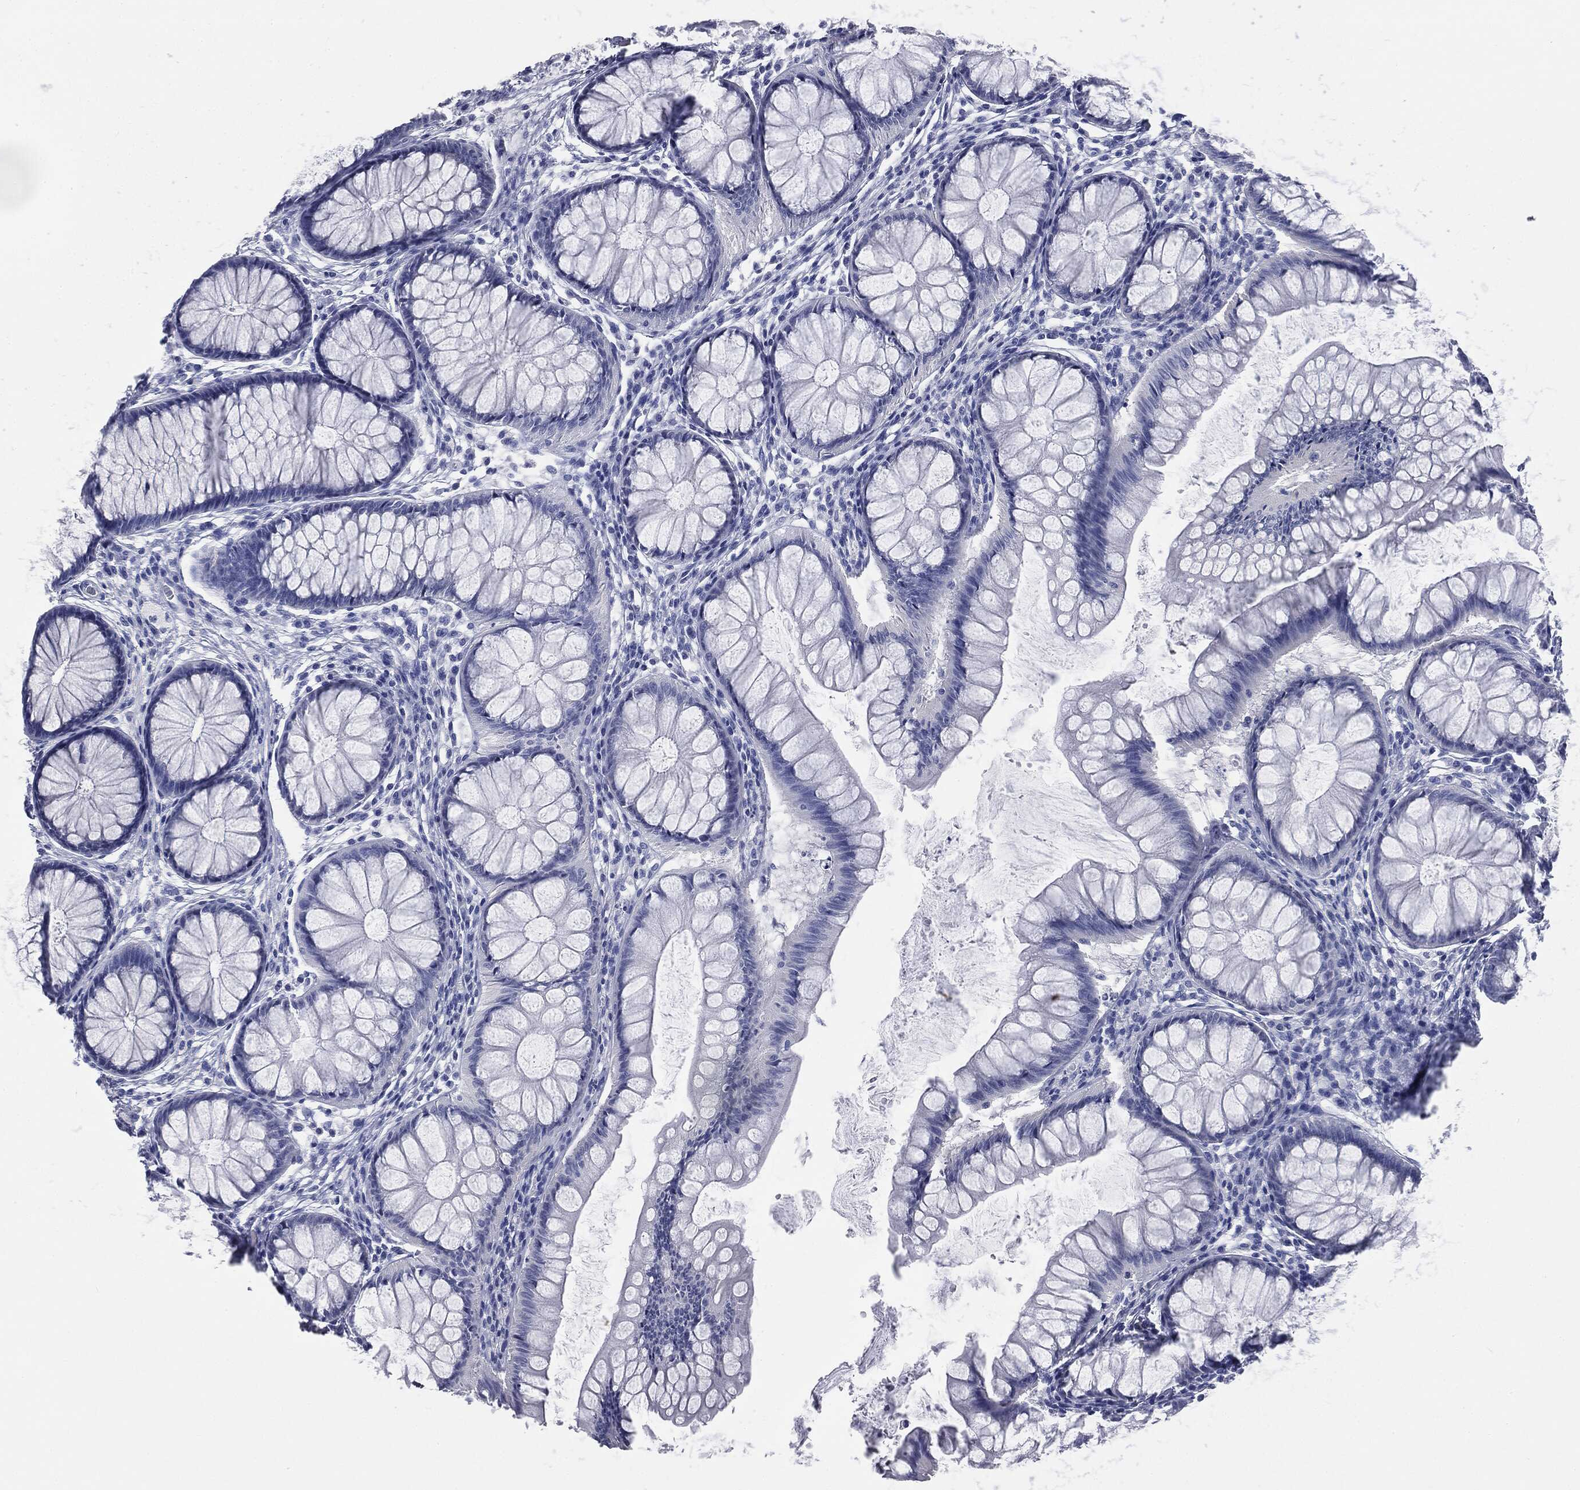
{"staining": {"intensity": "negative", "quantity": "none", "location": "none"}, "tissue": "colon", "cell_type": "Endothelial cells", "image_type": "normal", "snomed": [{"axis": "morphology", "description": "Normal tissue, NOS"}, {"axis": "topography", "description": "Colon"}], "caption": "The micrograph reveals no significant staining in endothelial cells of colon. The staining was performed using DAB (3,3'-diaminobenzidine) to visualize the protein expression in brown, while the nuclei were stained in blue with hematoxylin (Magnification: 20x).", "gene": "ATP2A1", "patient": {"sex": "female", "age": 65}}